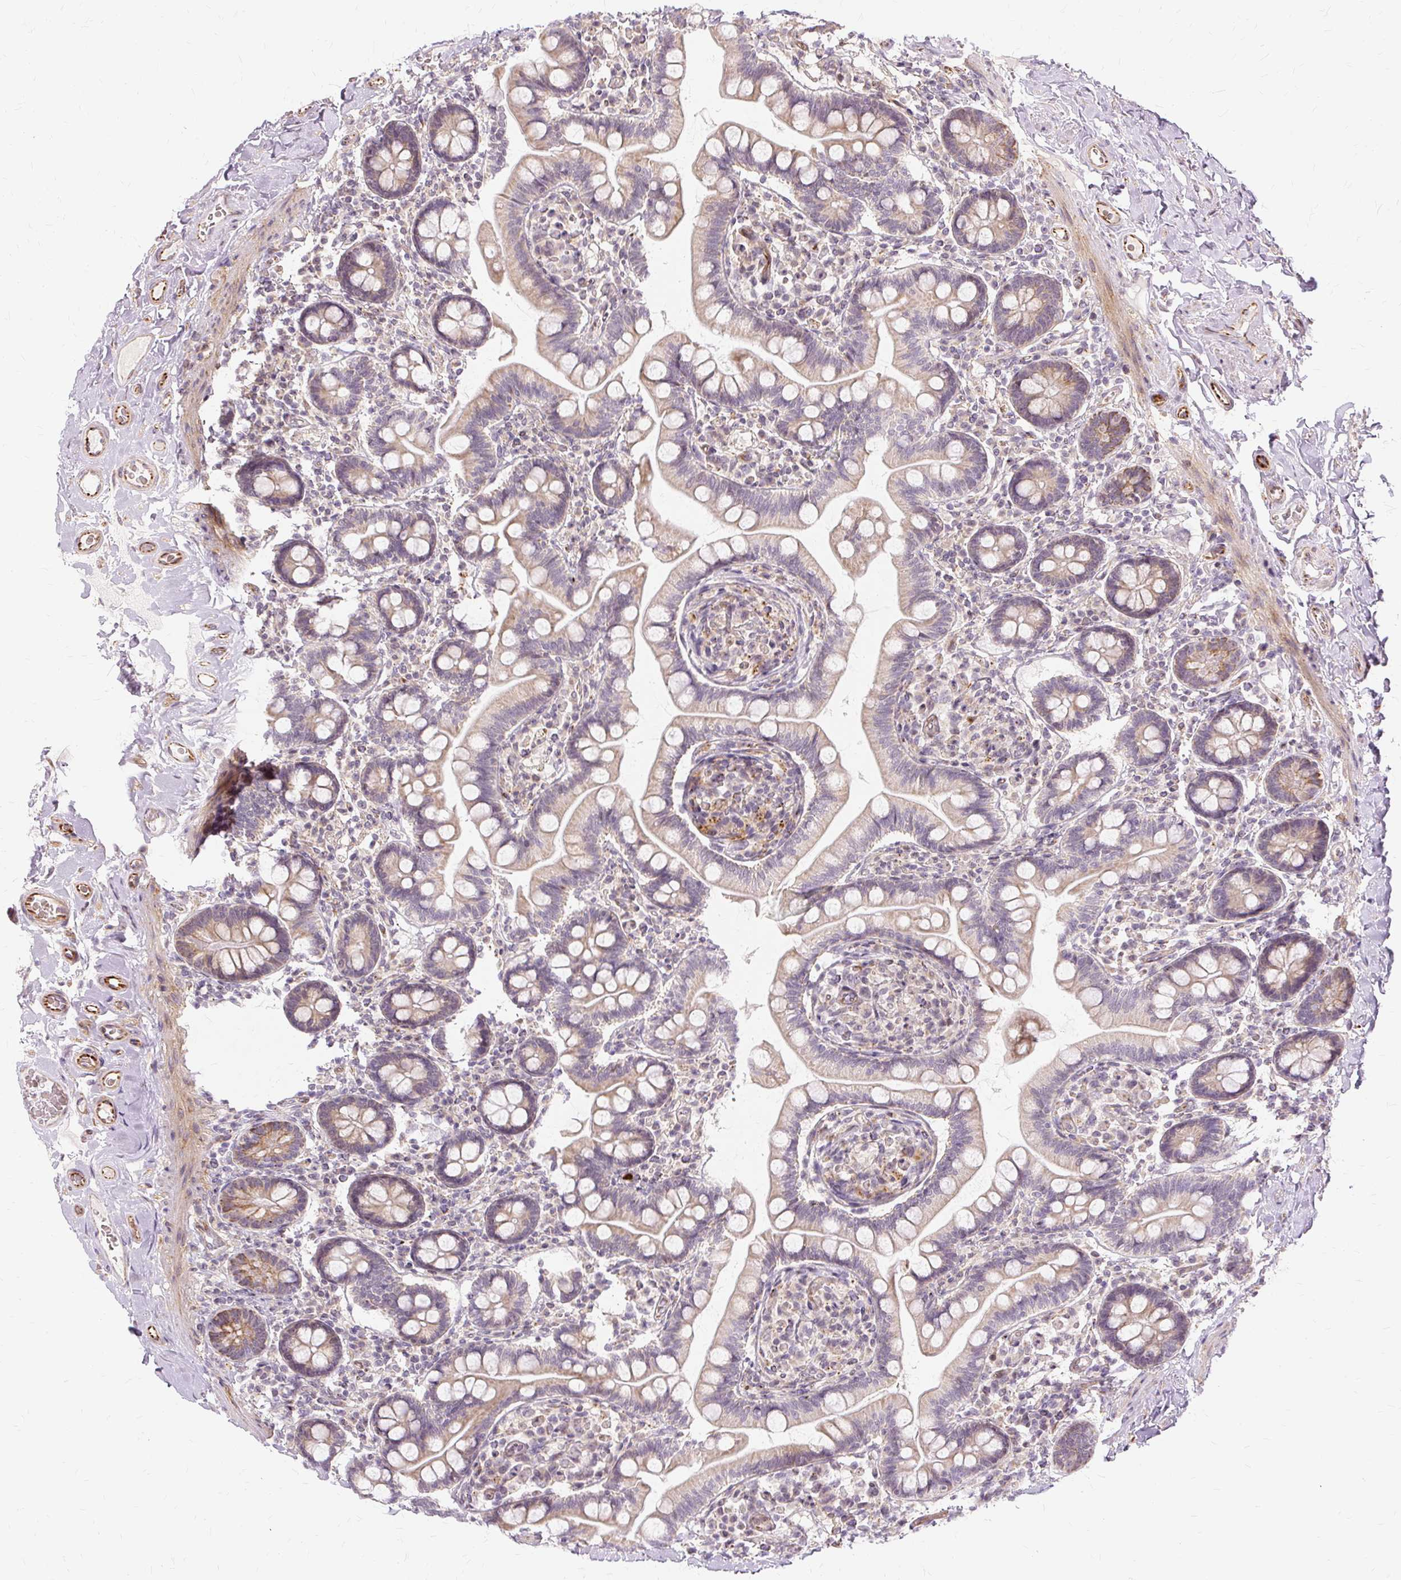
{"staining": {"intensity": "moderate", "quantity": "25%-75%", "location": "cytoplasmic/membranous,nuclear"}, "tissue": "small intestine", "cell_type": "Glandular cells", "image_type": "normal", "snomed": [{"axis": "morphology", "description": "Normal tissue, NOS"}, {"axis": "topography", "description": "Small intestine"}], "caption": "A micrograph of small intestine stained for a protein demonstrates moderate cytoplasmic/membranous,nuclear brown staining in glandular cells.", "gene": "MMACHC", "patient": {"sex": "female", "age": 64}}